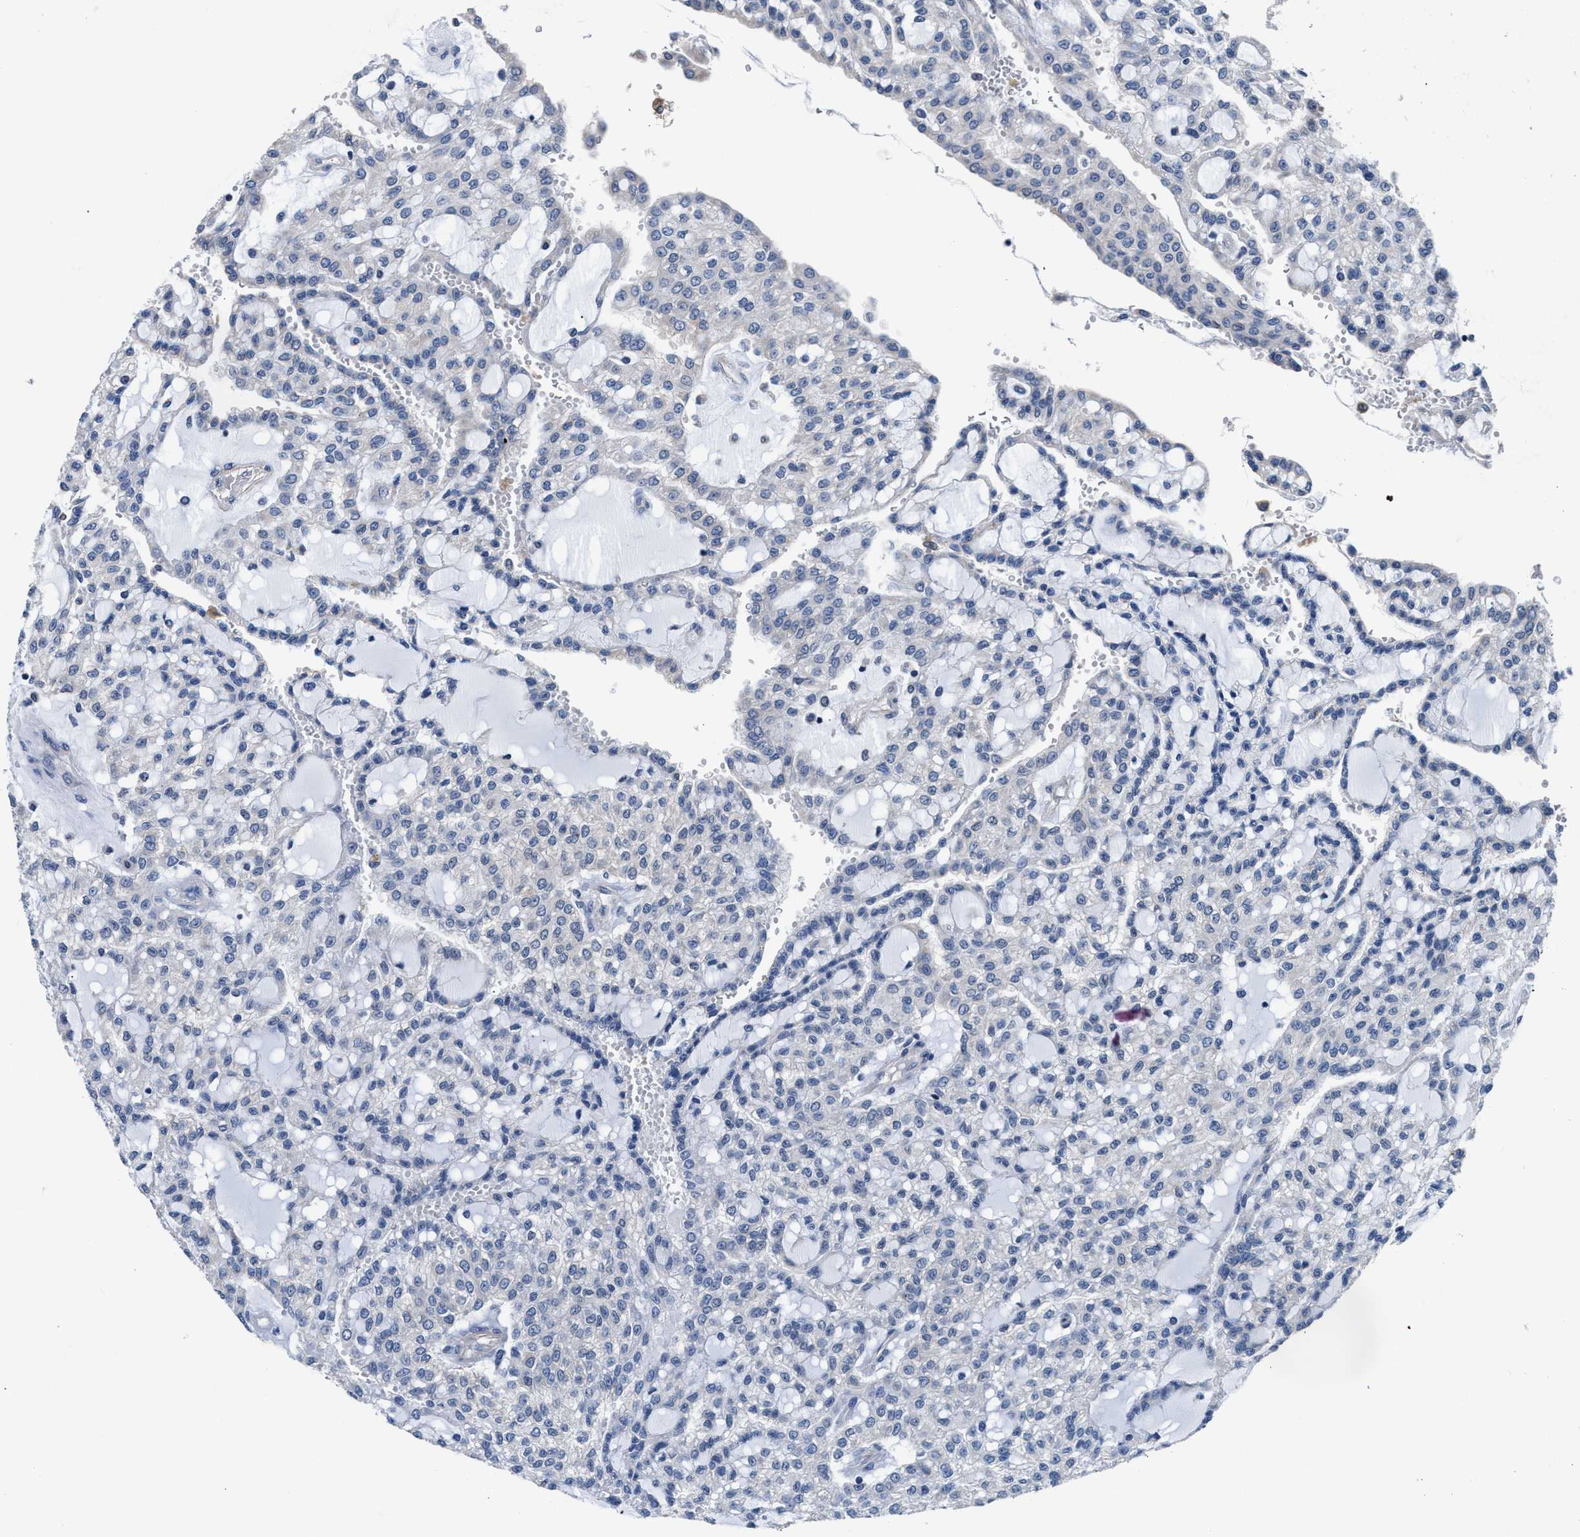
{"staining": {"intensity": "negative", "quantity": "none", "location": "none"}, "tissue": "renal cancer", "cell_type": "Tumor cells", "image_type": "cancer", "snomed": [{"axis": "morphology", "description": "Adenocarcinoma, NOS"}, {"axis": "topography", "description": "Kidney"}], "caption": "Renal adenocarcinoma stained for a protein using immunohistochemistry reveals no expression tumor cells.", "gene": "MYH3", "patient": {"sex": "male", "age": 63}}